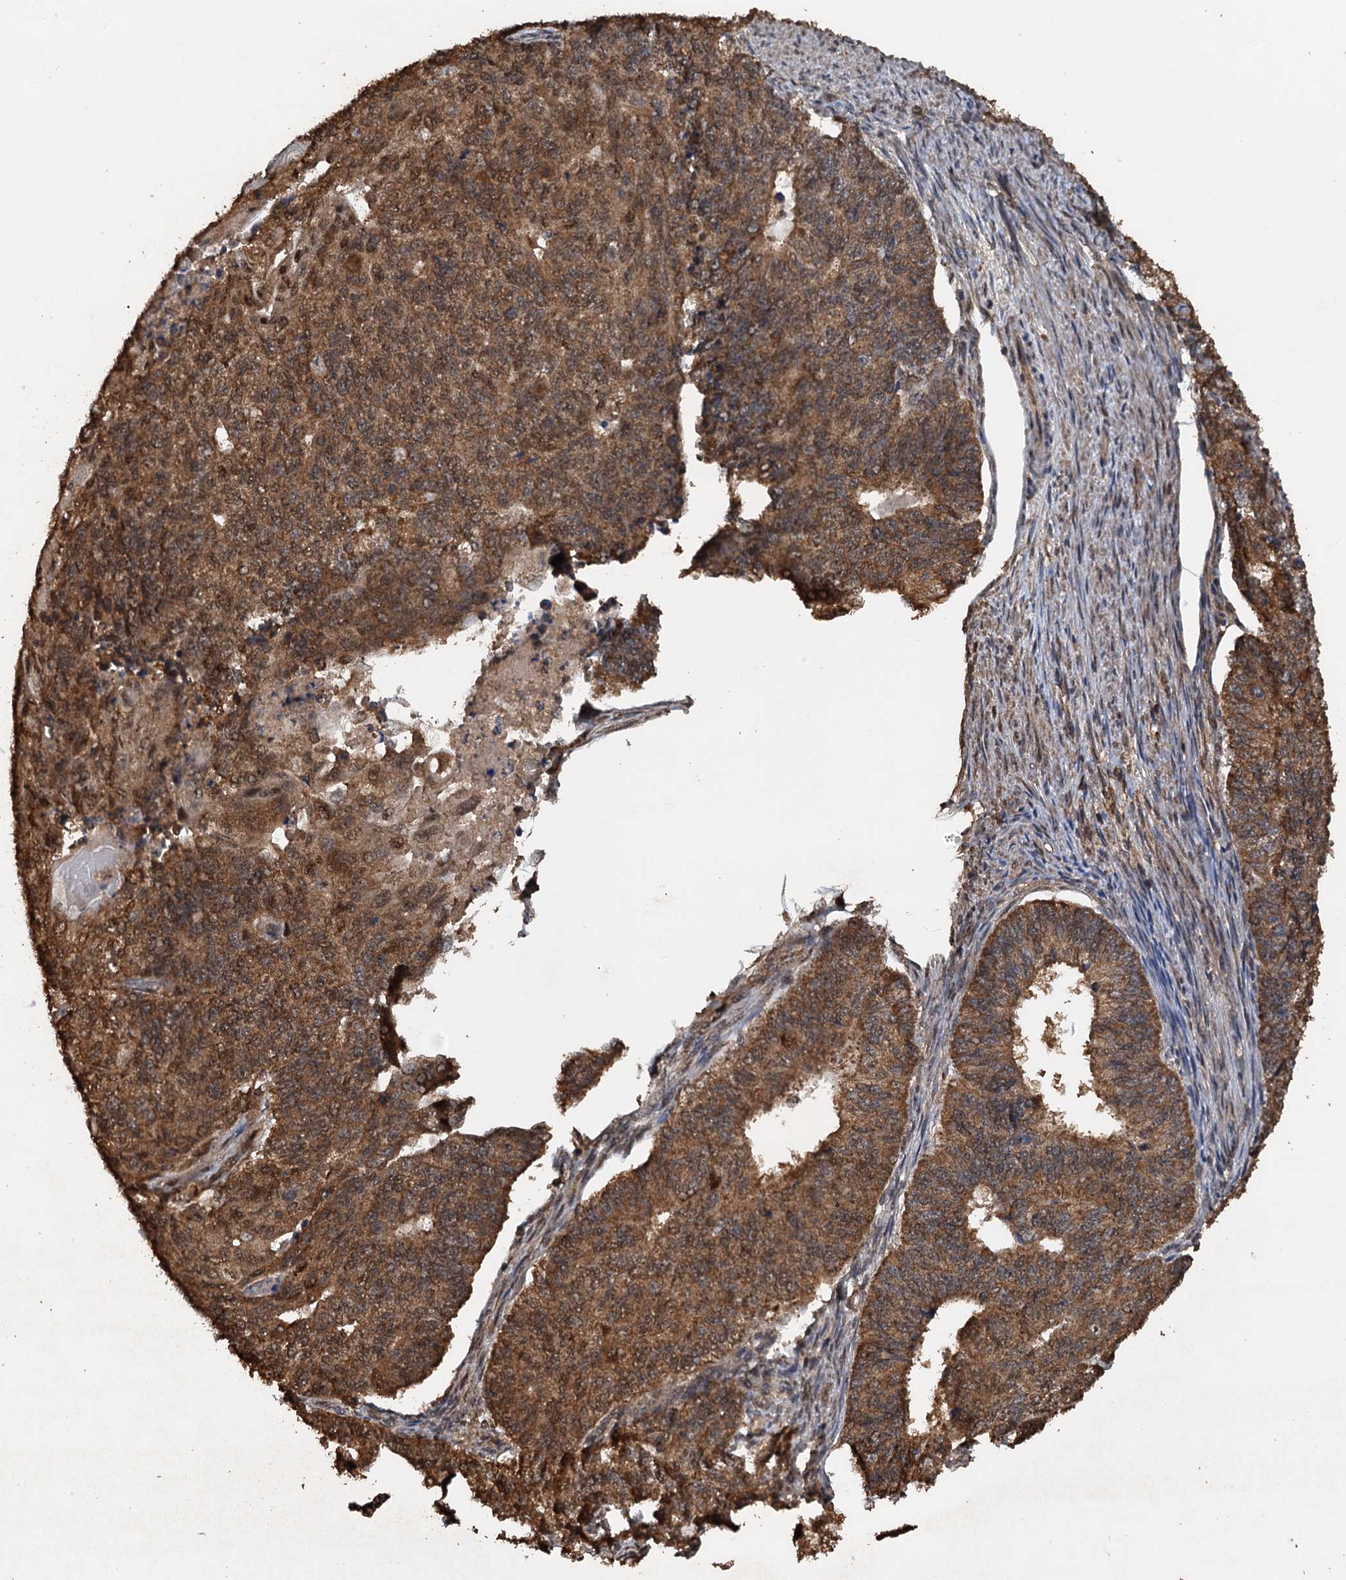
{"staining": {"intensity": "strong", "quantity": ">75%", "location": "cytoplasmic/membranous,nuclear"}, "tissue": "endometrial cancer", "cell_type": "Tumor cells", "image_type": "cancer", "snomed": [{"axis": "morphology", "description": "Adenocarcinoma, NOS"}, {"axis": "topography", "description": "Endometrium"}], "caption": "Approximately >75% of tumor cells in human adenocarcinoma (endometrial) exhibit strong cytoplasmic/membranous and nuclear protein positivity as visualized by brown immunohistochemical staining.", "gene": "PSMD9", "patient": {"sex": "female", "age": 32}}